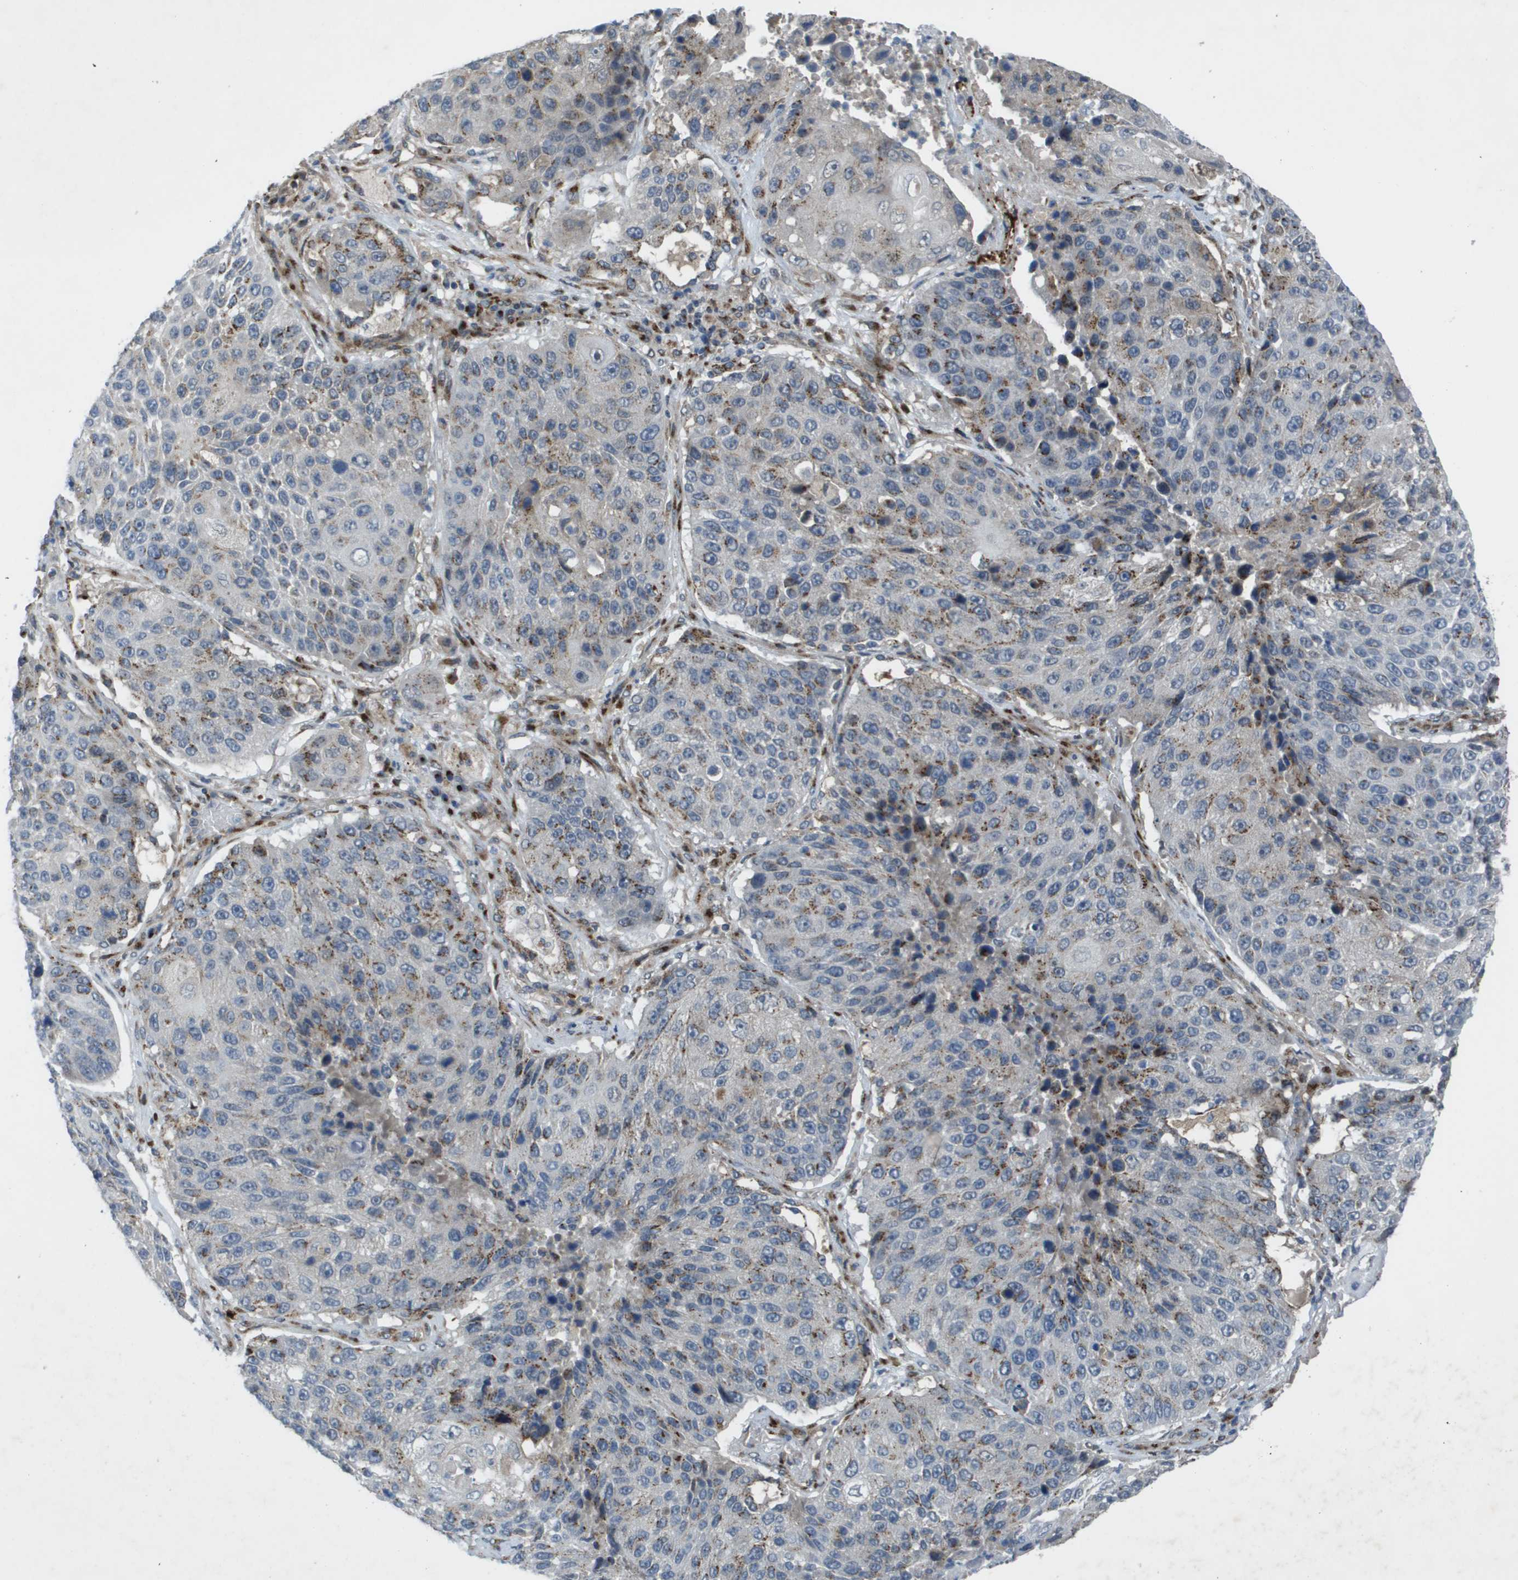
{"staining": {"intensity": "moderate", "quantity": "<25%", "location": "cytoplasmic/membranous"}, "tissue": "lung cancer", "cell_type": "Tumor cells", "image_type": "cancer", "snomed": [{"axis": "morphology", "description": "Squamous cell carcinoma, NOS"}, {"axis": "topography", "description": "Lung"}], "caption": "Human lung cancer stained with a protein marker shows moderate staining in tumor cells.", "gene": "QSOX2", "patient": {"sex": "male", "age": 61}}